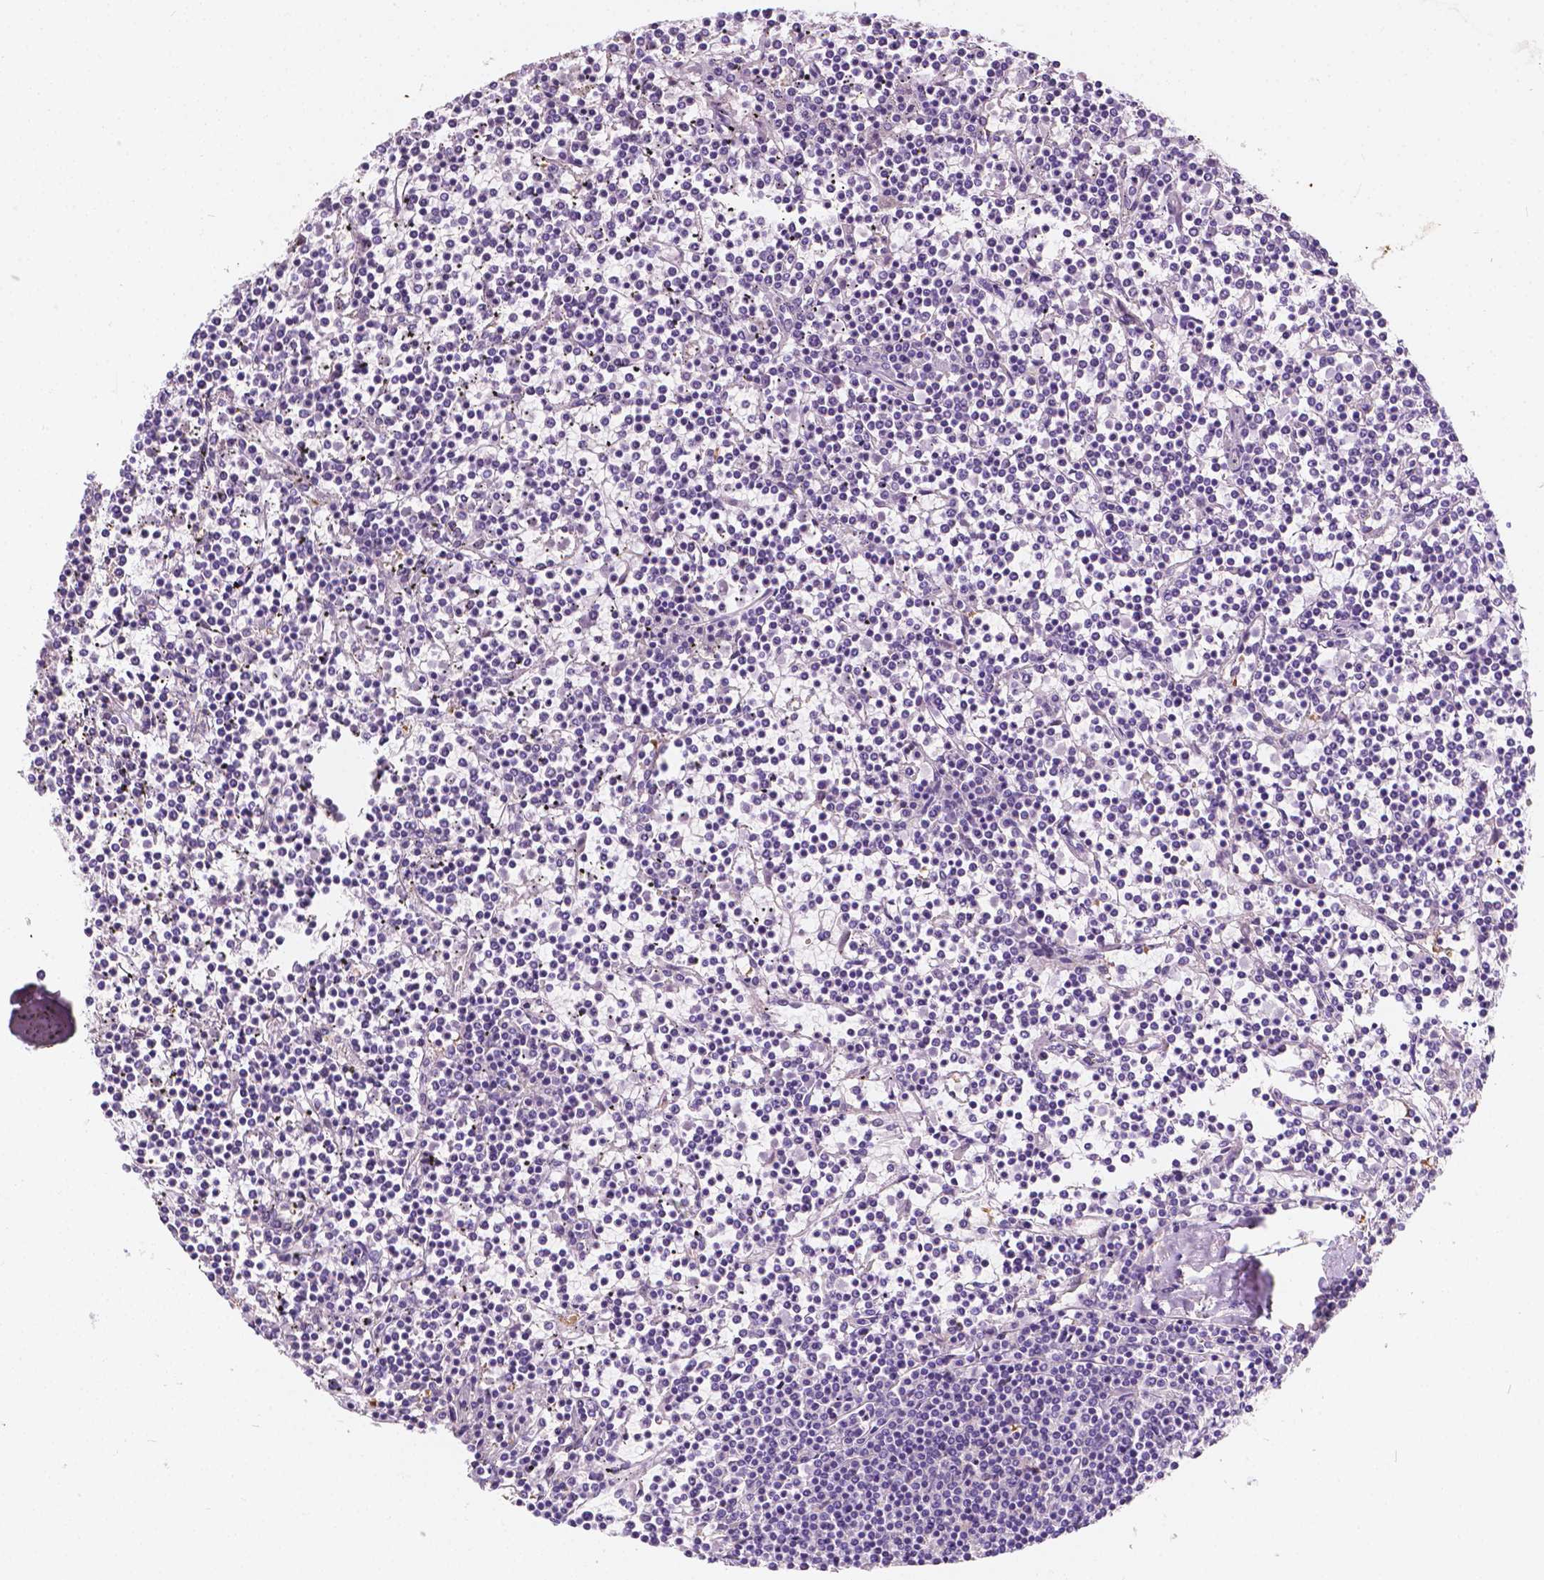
{"staining": {"intensity": "negative", "quantity": "none", "location": "none"}, "tissue": "lymphoma", "cell_type": "Tumor cells", "image_type": "cancer", "snomed": [{"axis": "morphology", "description": "Malignant lymphoma, non-Hodgkin's type, Low grade"}, {"axis": "topography", "description": "Spleen"}], "caption": "This histopathology image is of low-grade malignant lymphoma, non-Hodgkin's type stained with immunohistochemistry (IHC) to label a protein in brown with the nuclei are counter-stained blue. There is no positivity in tumor cells.", "gene": "SIRT2", "patient": {"sex": "female", "age": 19}}